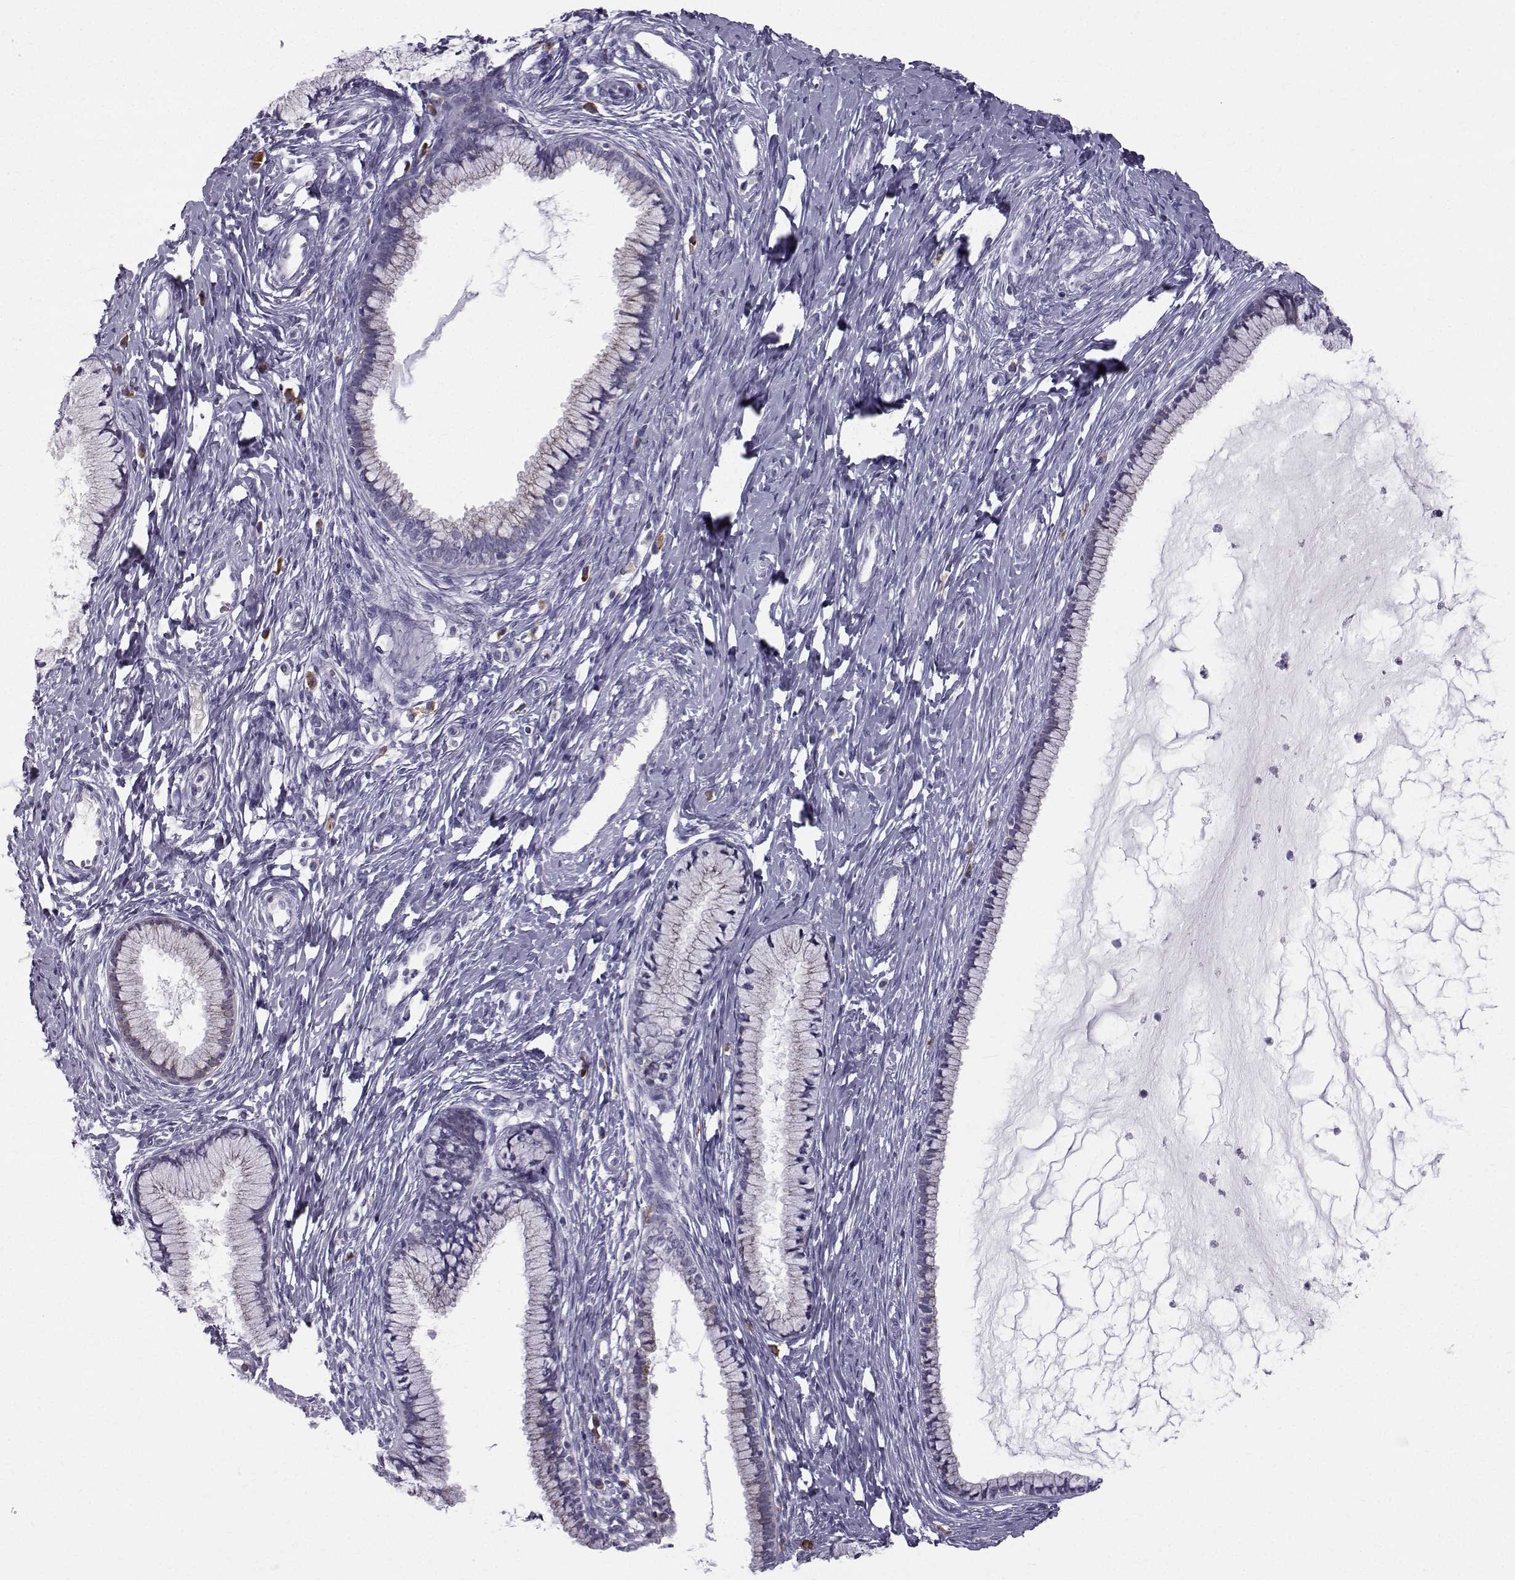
{"staining": {"intensity": "negative", "quantity": "none", "location": "none"}, "tissue": "cervix", "cell_type": "Glandular cells", "image_type": "normal", "snomed": [{"axis": "morphology", "description": "Normal tissue, NOS"}, {"axis": "topography", "description": "Cervix"}], "caption": "Glandular cells show no significant protein staining in normal cervix. (Stains: DAB (3,3'-diaminobenzidine) immunohistochemistry (IHC) with hematoxylin counter stain, Microscopy: brightfield microscopy at high magnification).", "gene": "ROPN1B", "patient": {"sex": "female", "age": 40}}